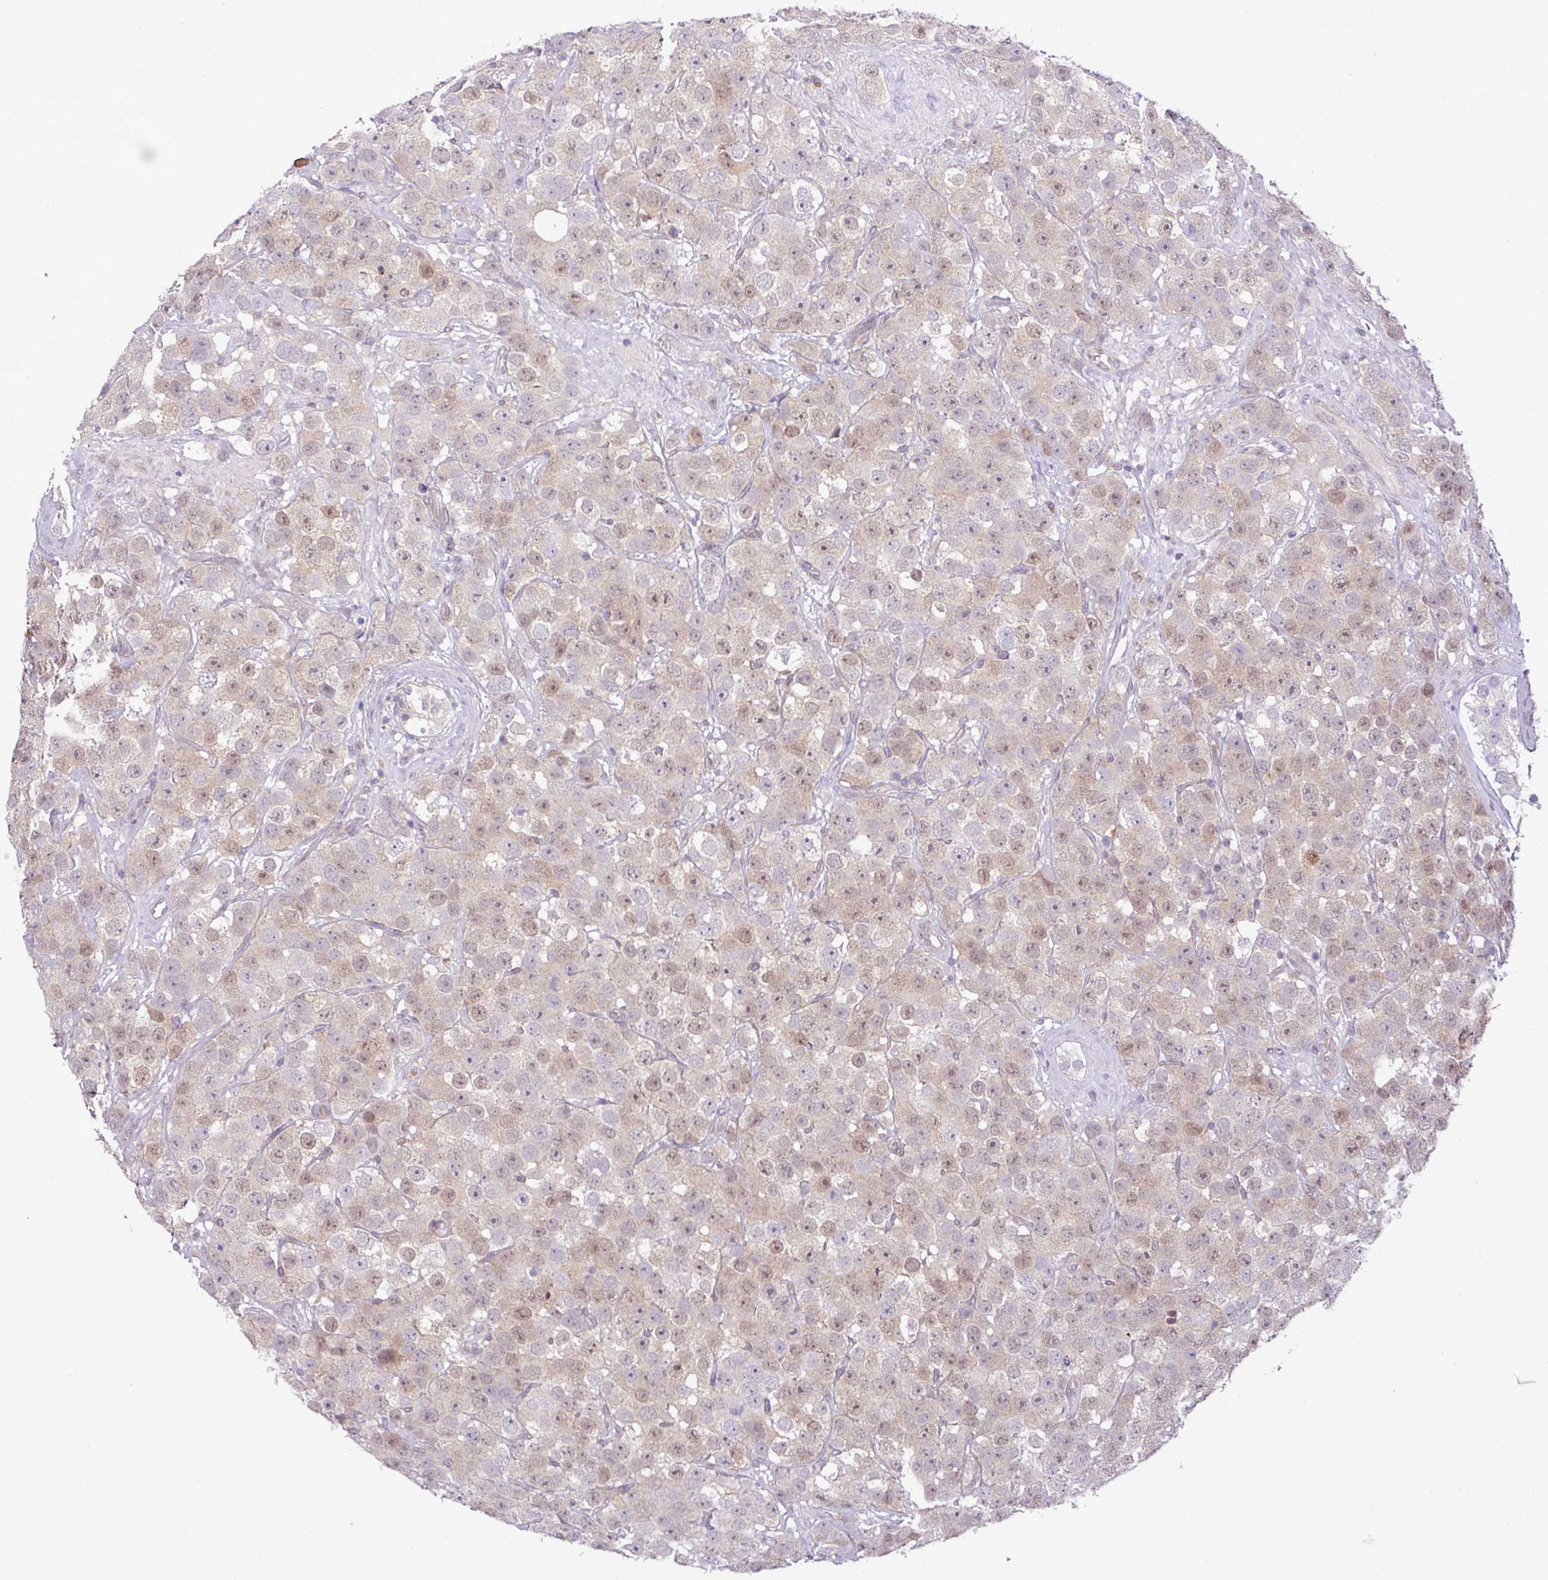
{"staining": {"intensity": "weak", "quantity": ">75%", "location": "nuclear"}, "tissue": "testis cancer", "cell_type": "Tumor cells", "image_type": "cancer", "snomed": [{"axis": "morphology", "description": "Seminoma, NOS"}, {"axis": "topography", "description": "Testis"}], "caption": "The photomicrograph displays staining of testis cancer, revealing weak nuclear protein staining (brown color) within tumor cells. (DAB (3,3'-diaminobenzidine) = brown stain, brightfield microscopy at high magnification).", "gene": "FAM222B", "patient": {"sex": "male", "age": 28}}